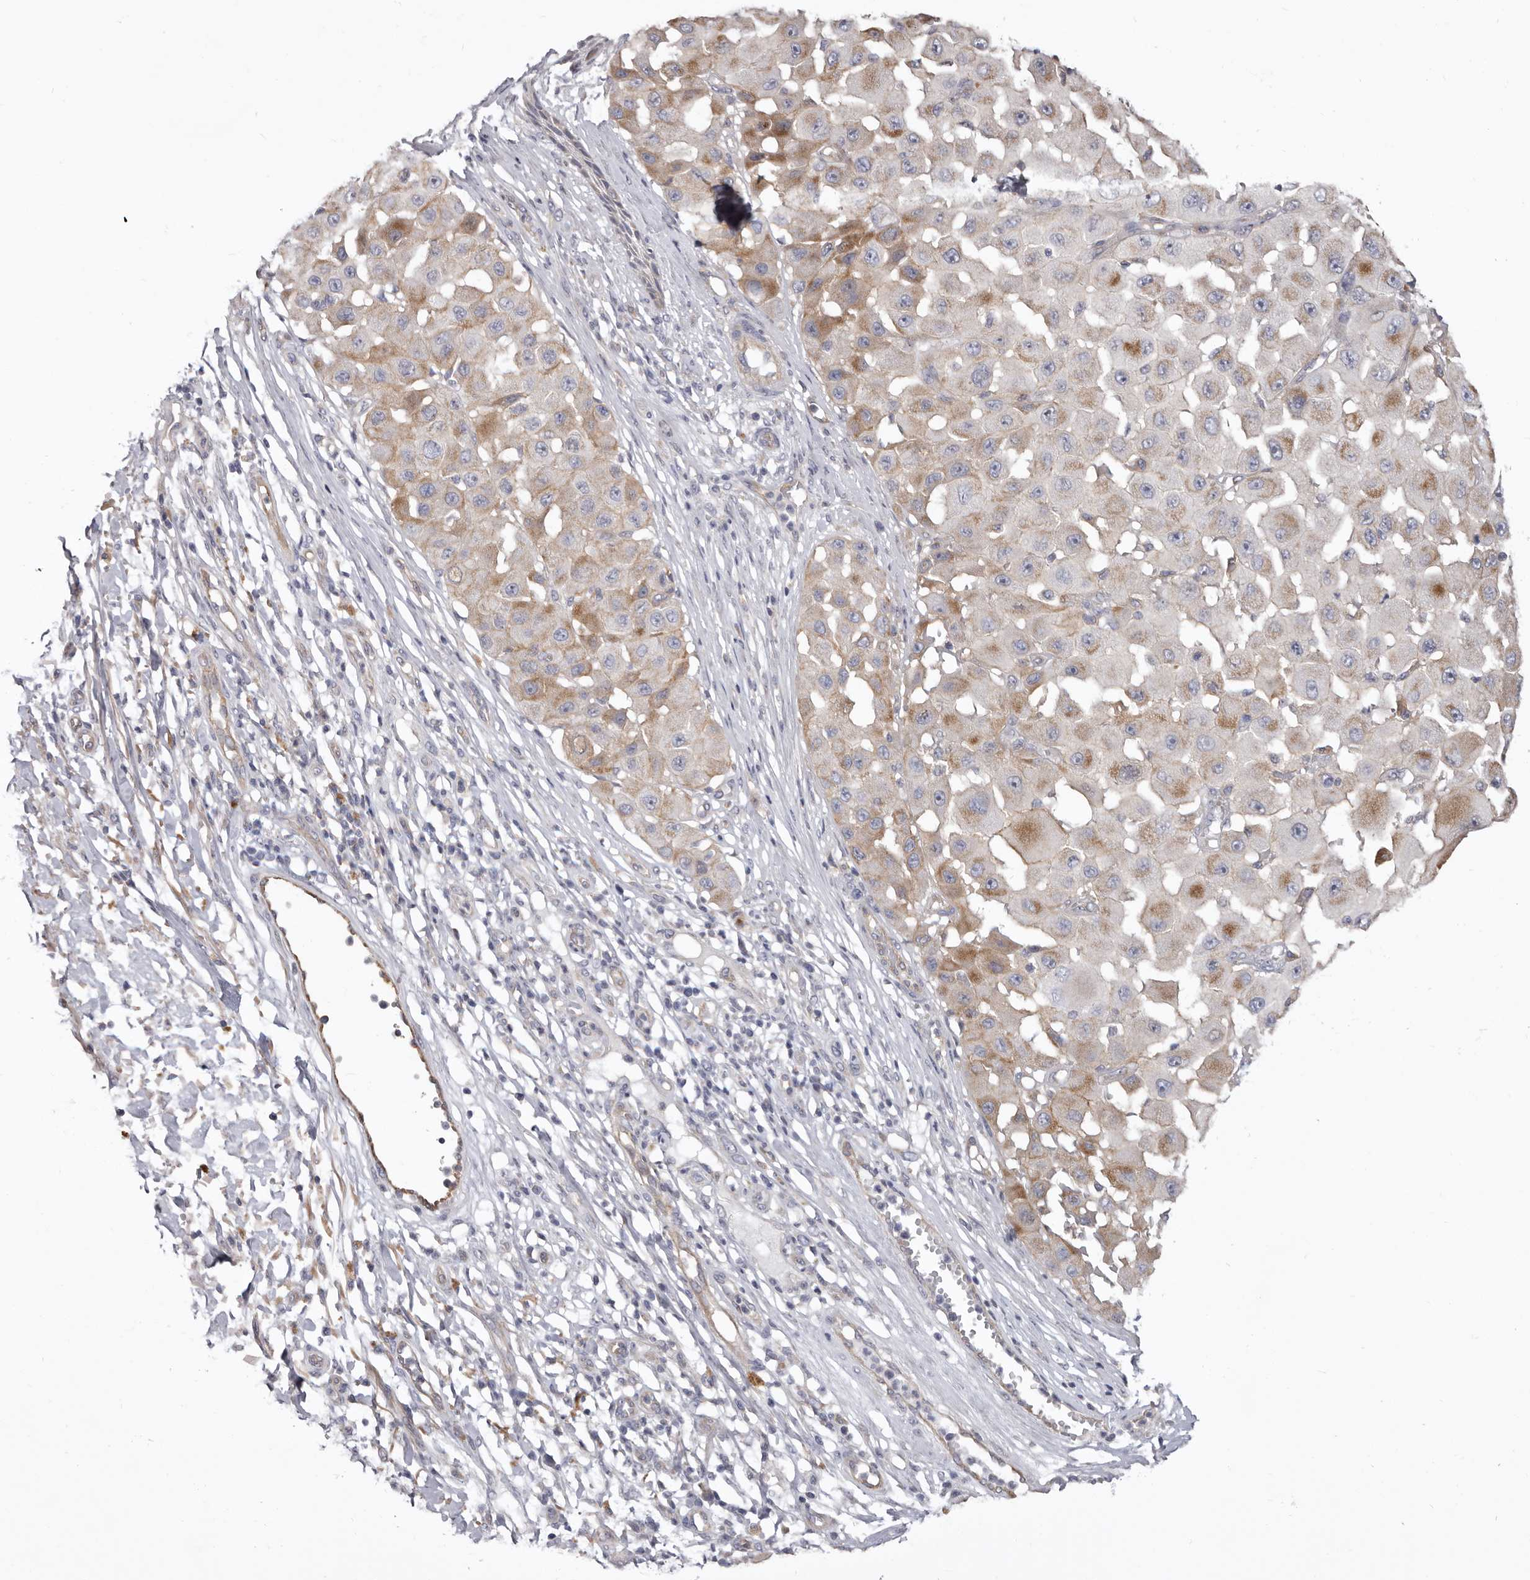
{"staining": {"intensity": "moderate", "quantity": "25%-75%", "location": "cytoplasmic/membranous"}, "tissue": "melanoma", "cell_type": "Tumor cells", "image_type": "cancer", "snomed": [{"axis": "morphology", "description": "Malignant melanoma, NOS"}, {"axis": "topography", "description": "Skin"}], "caption": "A histopathology image showing moderate cytoplasmic/membranous expression in approximately 25%-75% of tumor cells in melanoma, as visualized by brown immunohistochemical staining.", "gene": "FMO2", "patient": {"sex": "female", "age": 81}}